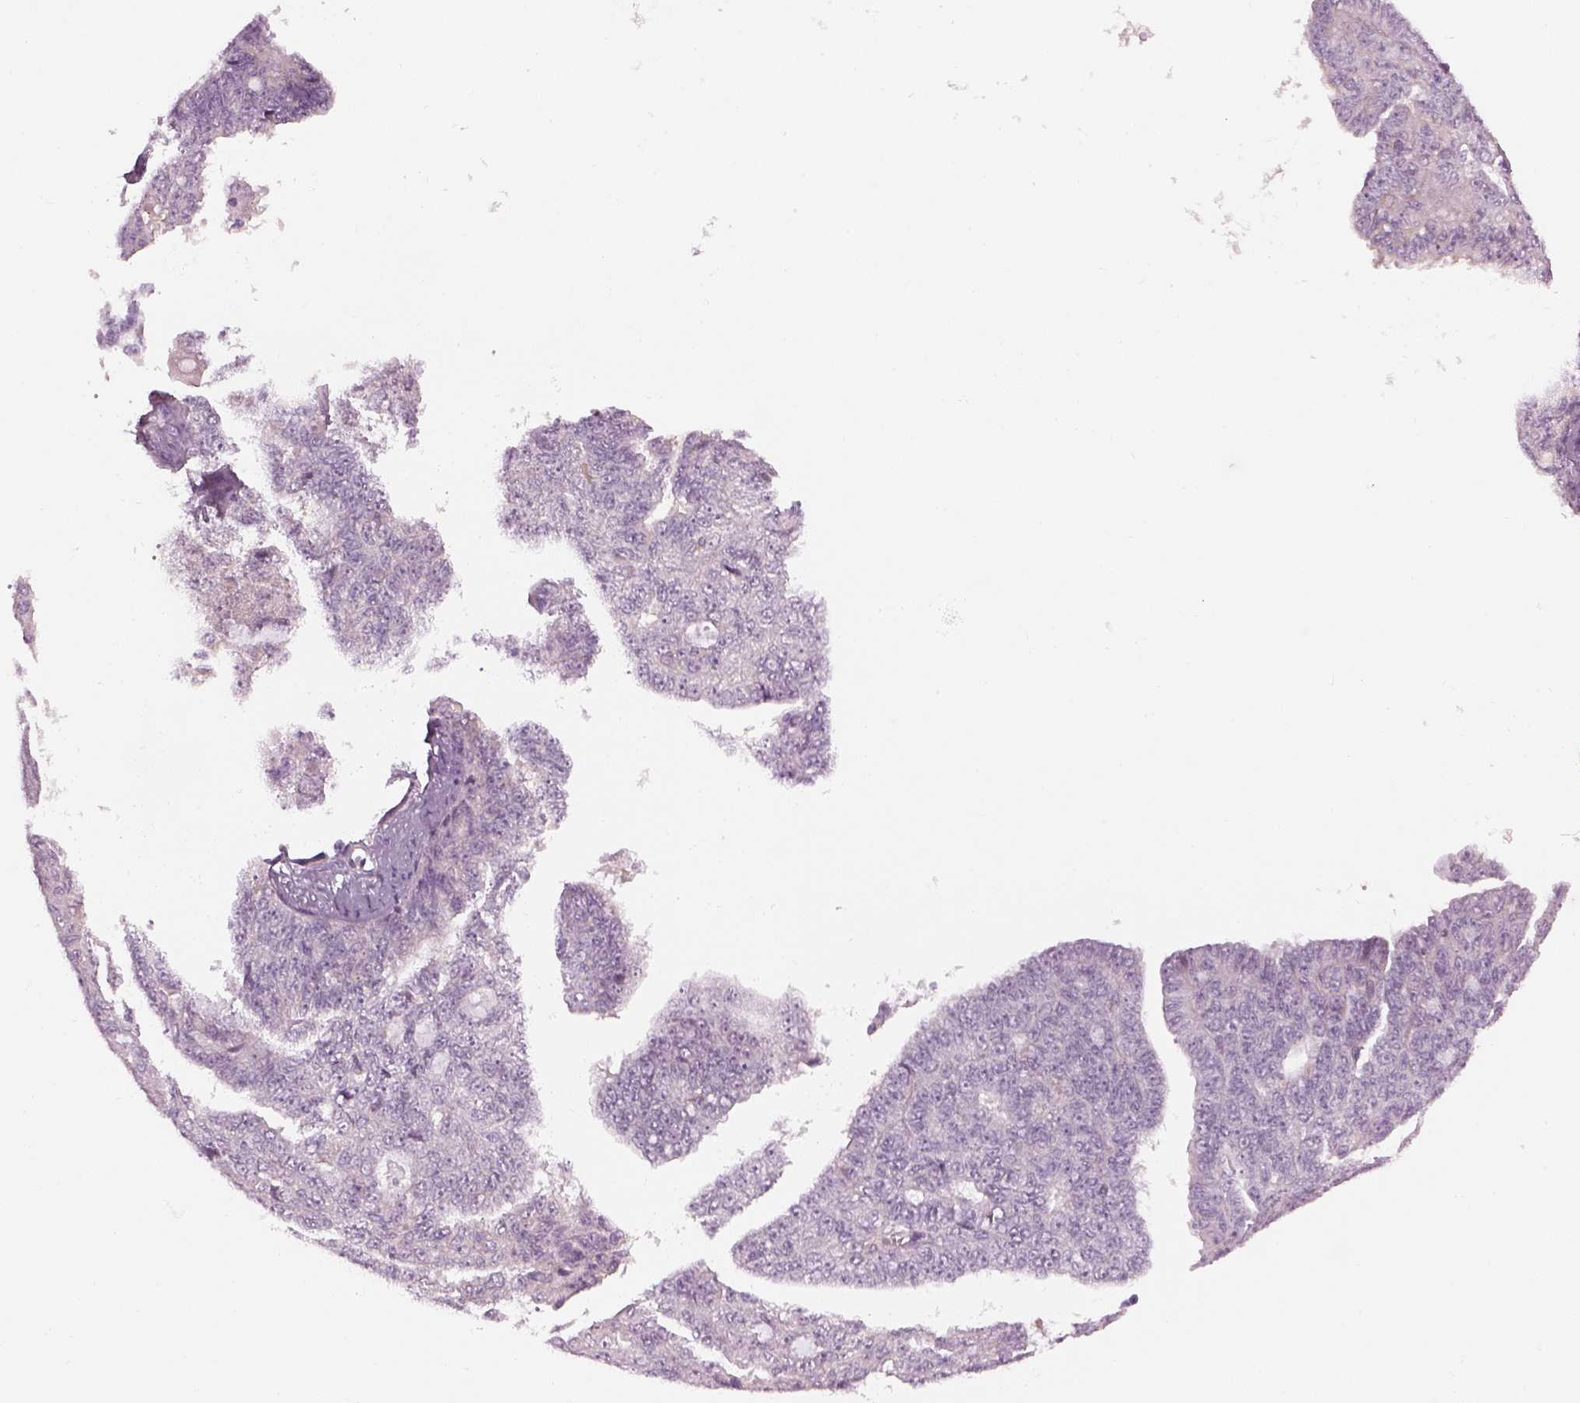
{"staining": {"intensity": "negative", "quantity": "none", "location": "none"}, "tissue": "ovarian cancer", "cell_type": "Tumor cells", "image_type": "cancer", "snomed": [{"axis": "morphology", "description": "Cystadenocarcinoma, serous, NOS"}, {"axis": "topography", "description": "Ovary"}], "caption": "The histopathology image reveals no staining of tumor cells in ovarian cancer (serous cystadenocarcinoma).", "gene": "LRRIQ3", "patient": {"sex": "female", "age": 71}}